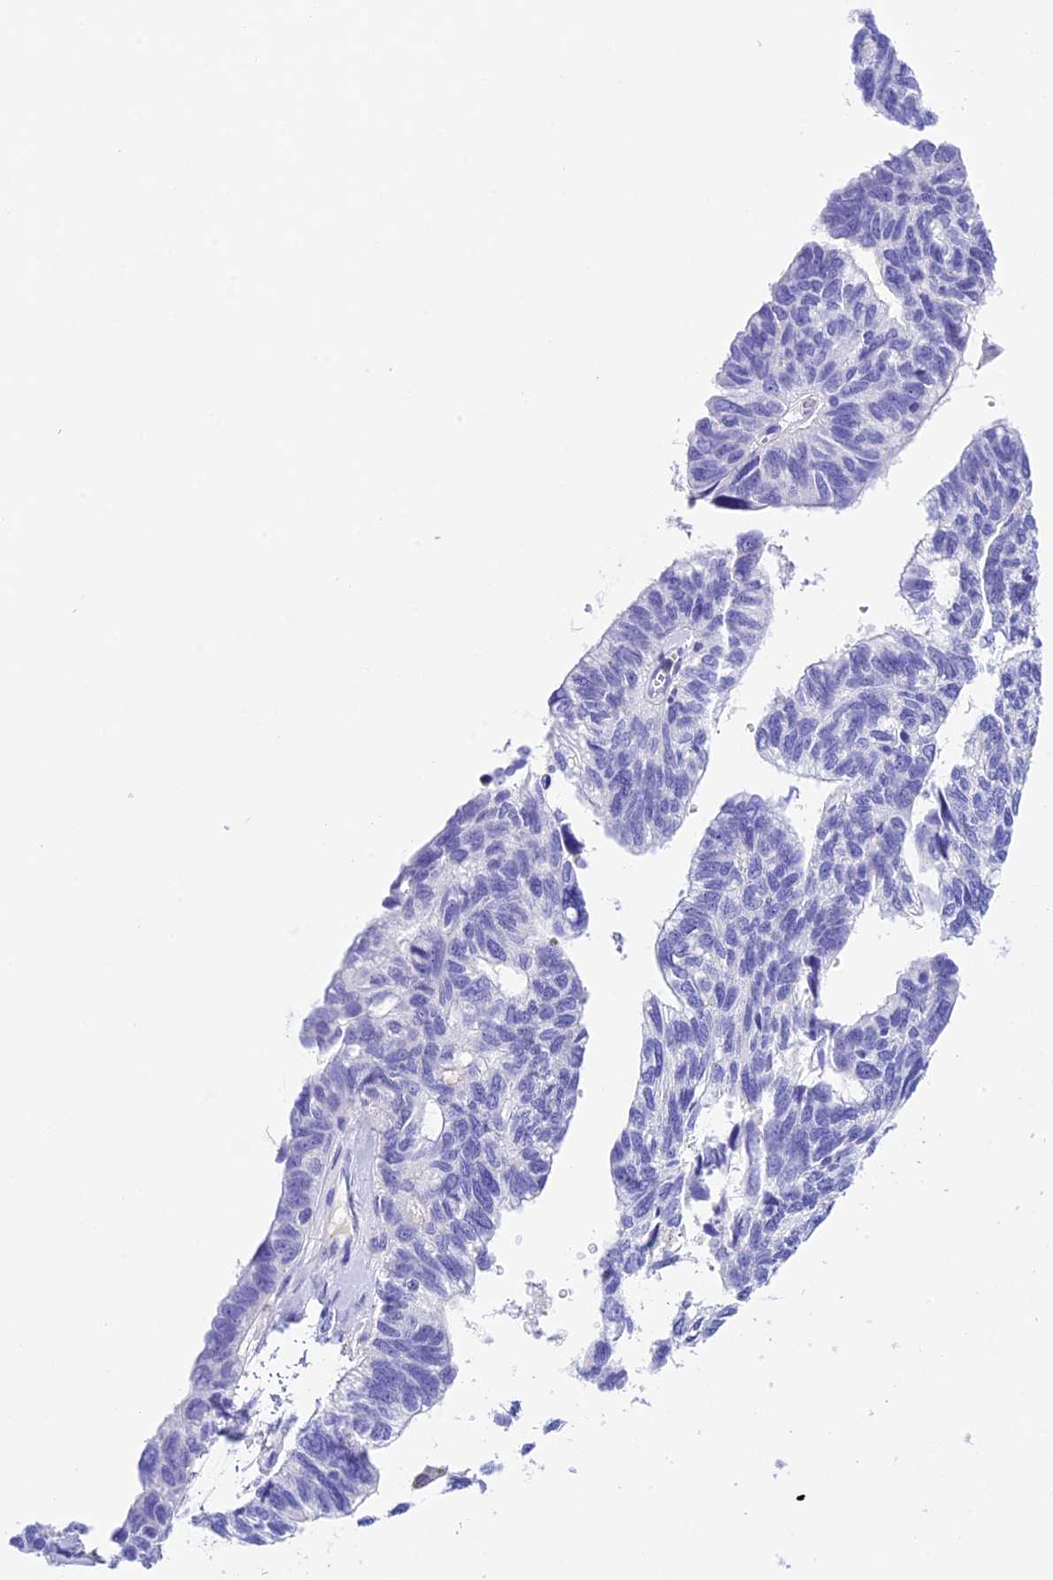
{"staining": {"intensity": "negative", "quantity": "none", "location": "none"}, "tissue": "ovarian cancer", "cell_type": "Tumor cells", "image_type": "cancer", "snomed": [{"axis": "morphology", "description": "Cystadenocarcinoma, serous, NOS"}, {"axis": "topography", "description": "Ovary"}], "caption": "Ovarian serous cystadenocarcinoma was stained to show a protein in brown. There is no significant staining in tumor cells.", "gene": "PSG11", "patient": {"sex": "female", "age": 79}}